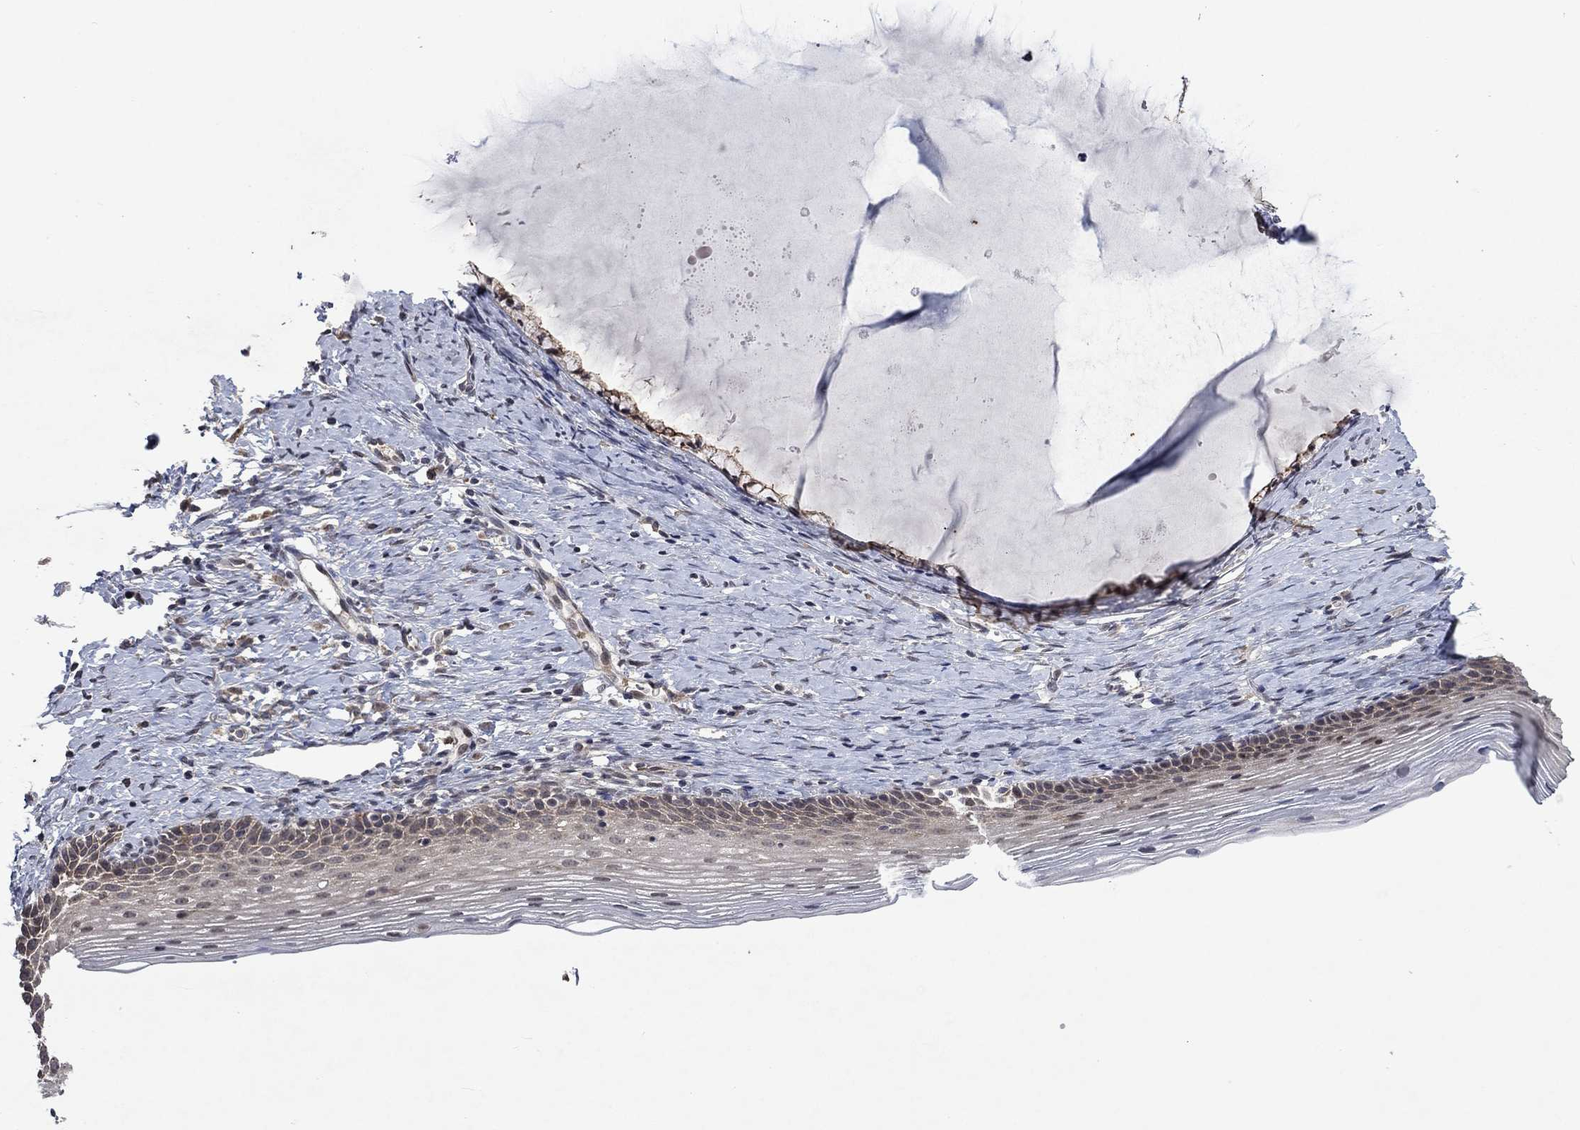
{"staining": {"intensity": "negative", "quantity": "none", "location": "none"}, "tissue": "cervix", "cell_type": "Glandular cells", "image_type": "normal", "snomed": [{"axis": "morphology", "description": "Normal tissue, NOS"}, {"axis": "topography", "description": "Cervix"}], "caption": "A high-resolution histopathology image shows immunohistochemistry staining of benign cervix, which demonstrates no significant staining in glandular cells.", "gene": "PPP1R9A", "patient": {"sex": "female", "age": 39}}